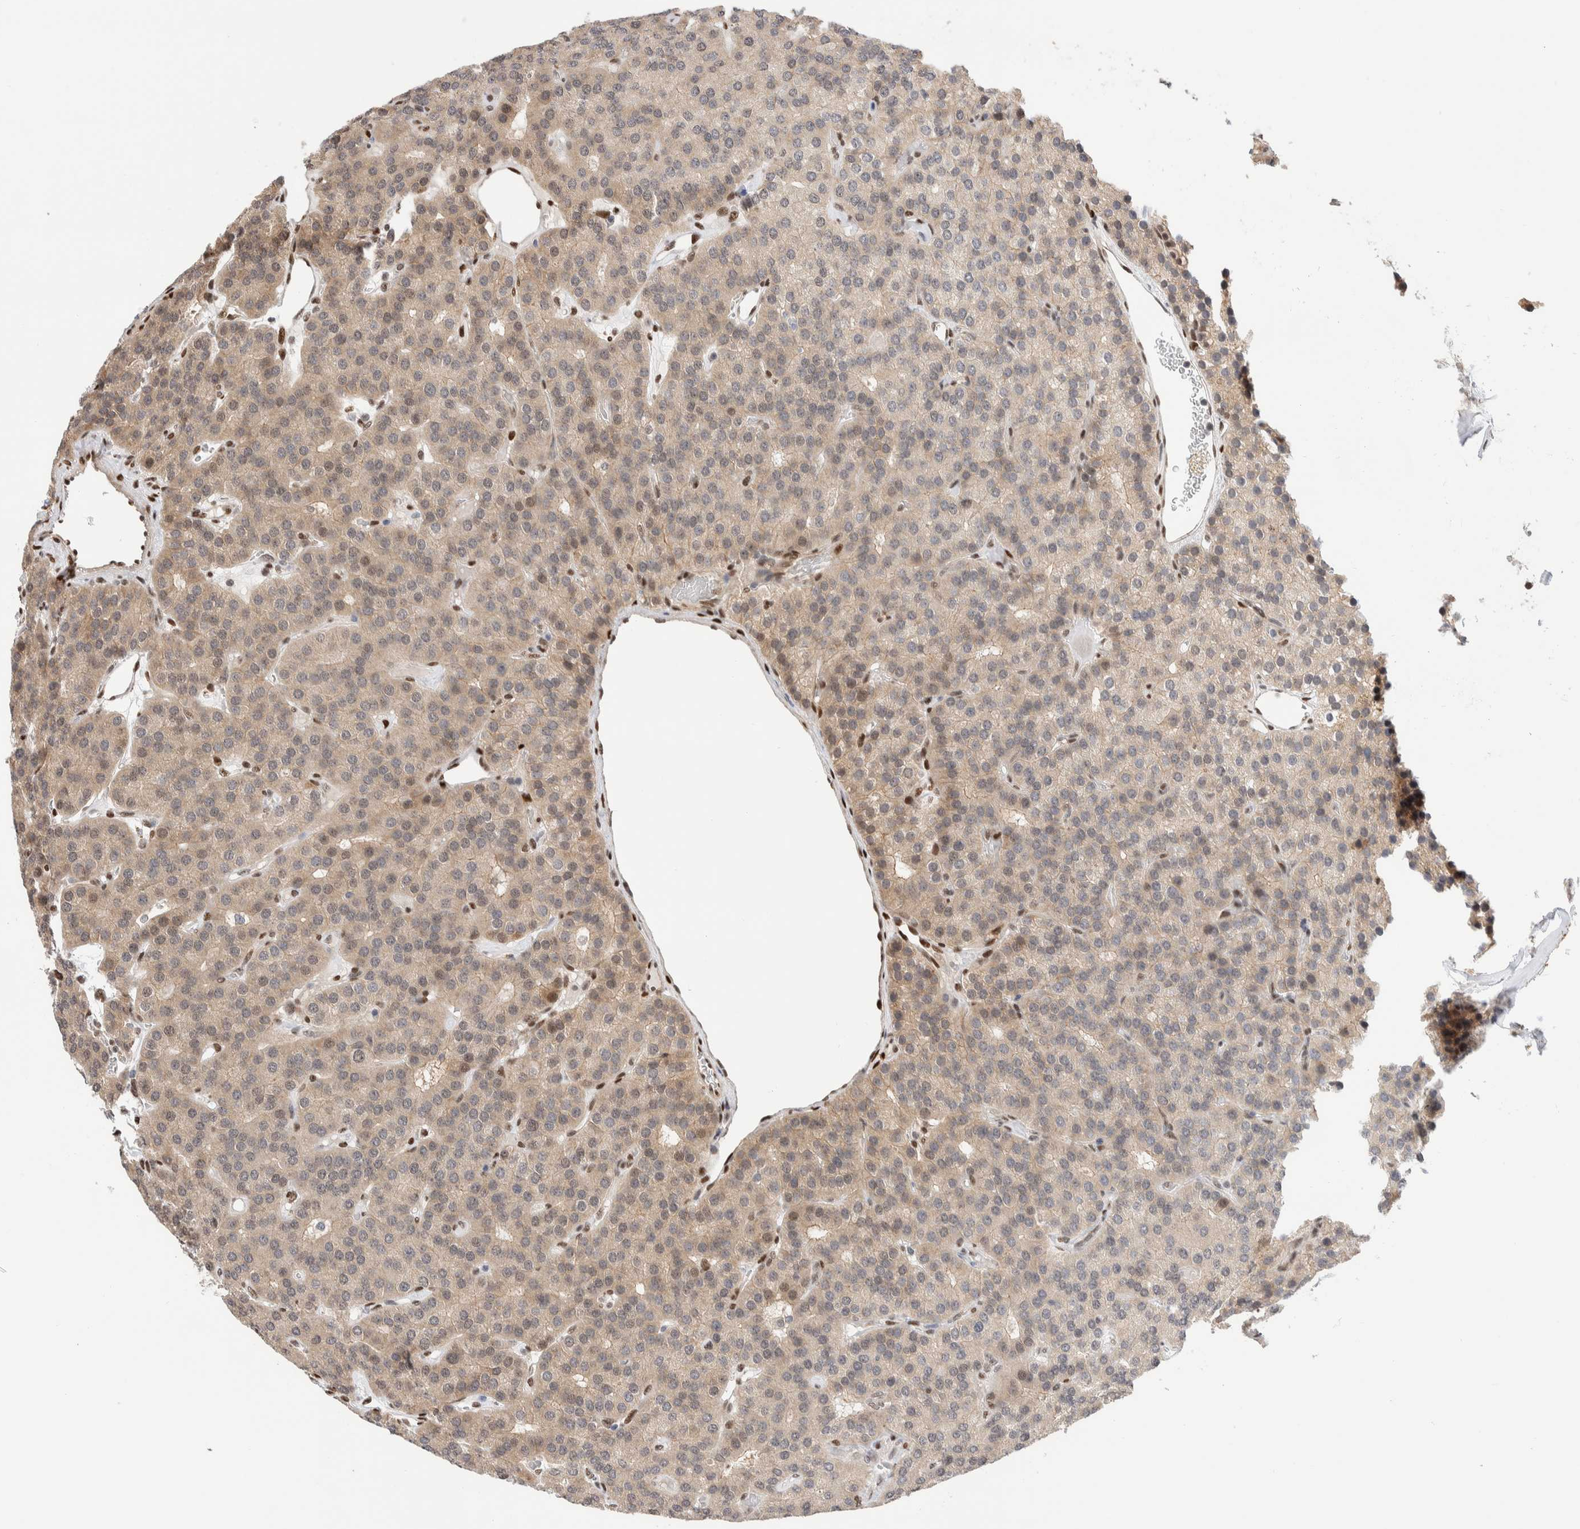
{"staining": {"intensity": "weak", "quantity": ">75%", "location": "cytoplasmic/membranous"}, "tissue": "parathyroid gland", "cell_type": "Glandular cells", "image_type": "normal", "snomed": [{"axis": "morphology", "description": "Normal tissue, NOS"}, {"axis": "morphology", "description": "Adenoma, NOS"}, {"axis": "topography", "description": "Parathyroid gland"}], "caption": "Weak cytoplasmic/membranous staining for a protein is seen in approximately >75% of glandular cells of benign parathyroid gland using immunohistochemistry (IHC).", "gene": "NSMAF", "patient": {"sex": "female", "age": 86}}